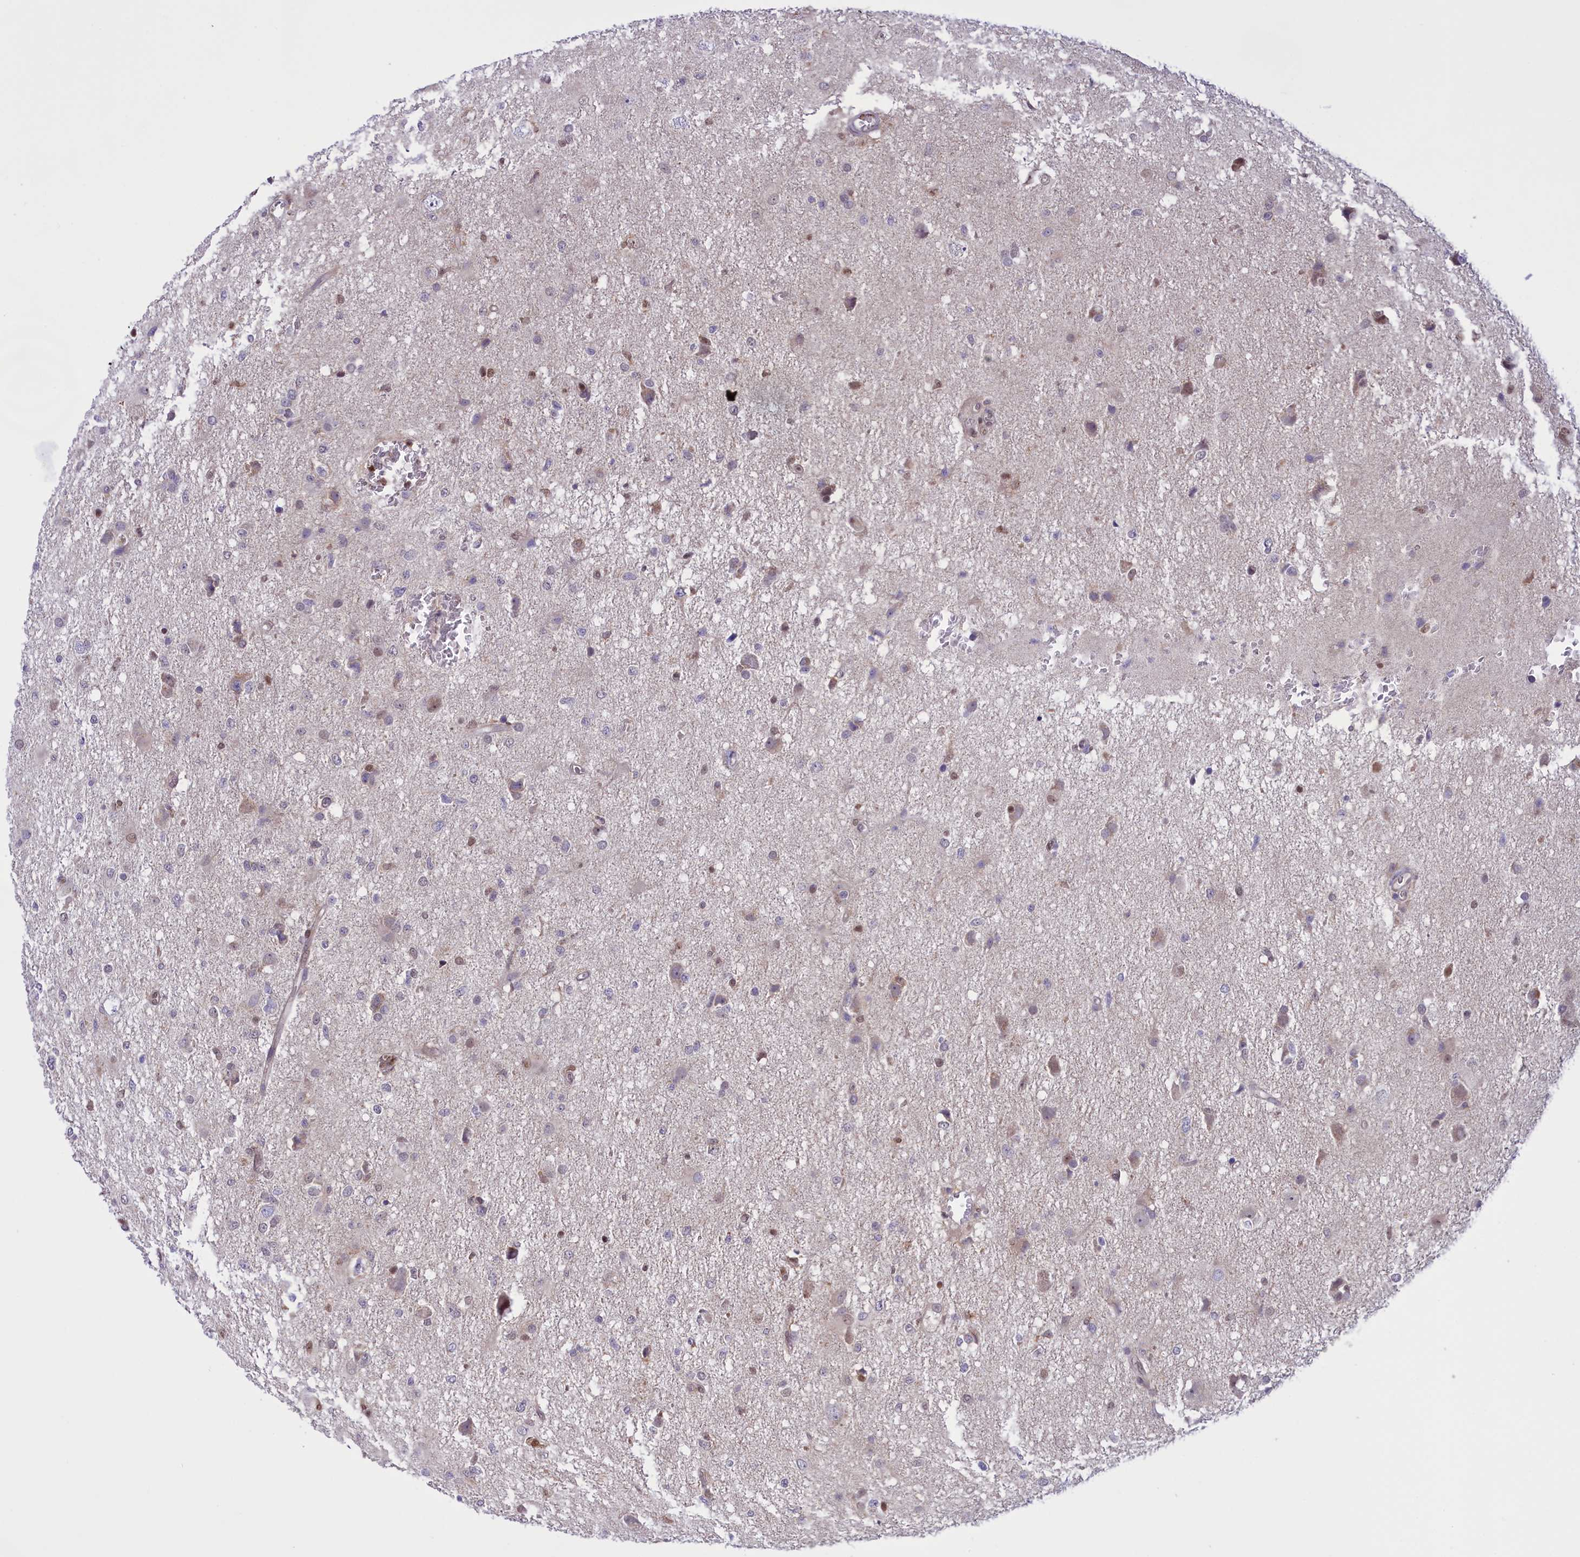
{"staining": {"intensity": "negative", "quantity": "none", "location": "none"}, "tissue": "glioma", "cell_type": "Tumor cells", "image_type": "cancer", "snomed": [{"axis": "morphology", "description": "Glioma, malignant, High grade"}, {"axis": "topography", "description": "Brain"}], "caption": "This is an immunohistochemistry (IHC) micrograph of human high-grade glioma (malignant). There is no positivity in tumor cells.", "gene": "IZUMO2", "patient": {"sex": "female", "age": 57}}